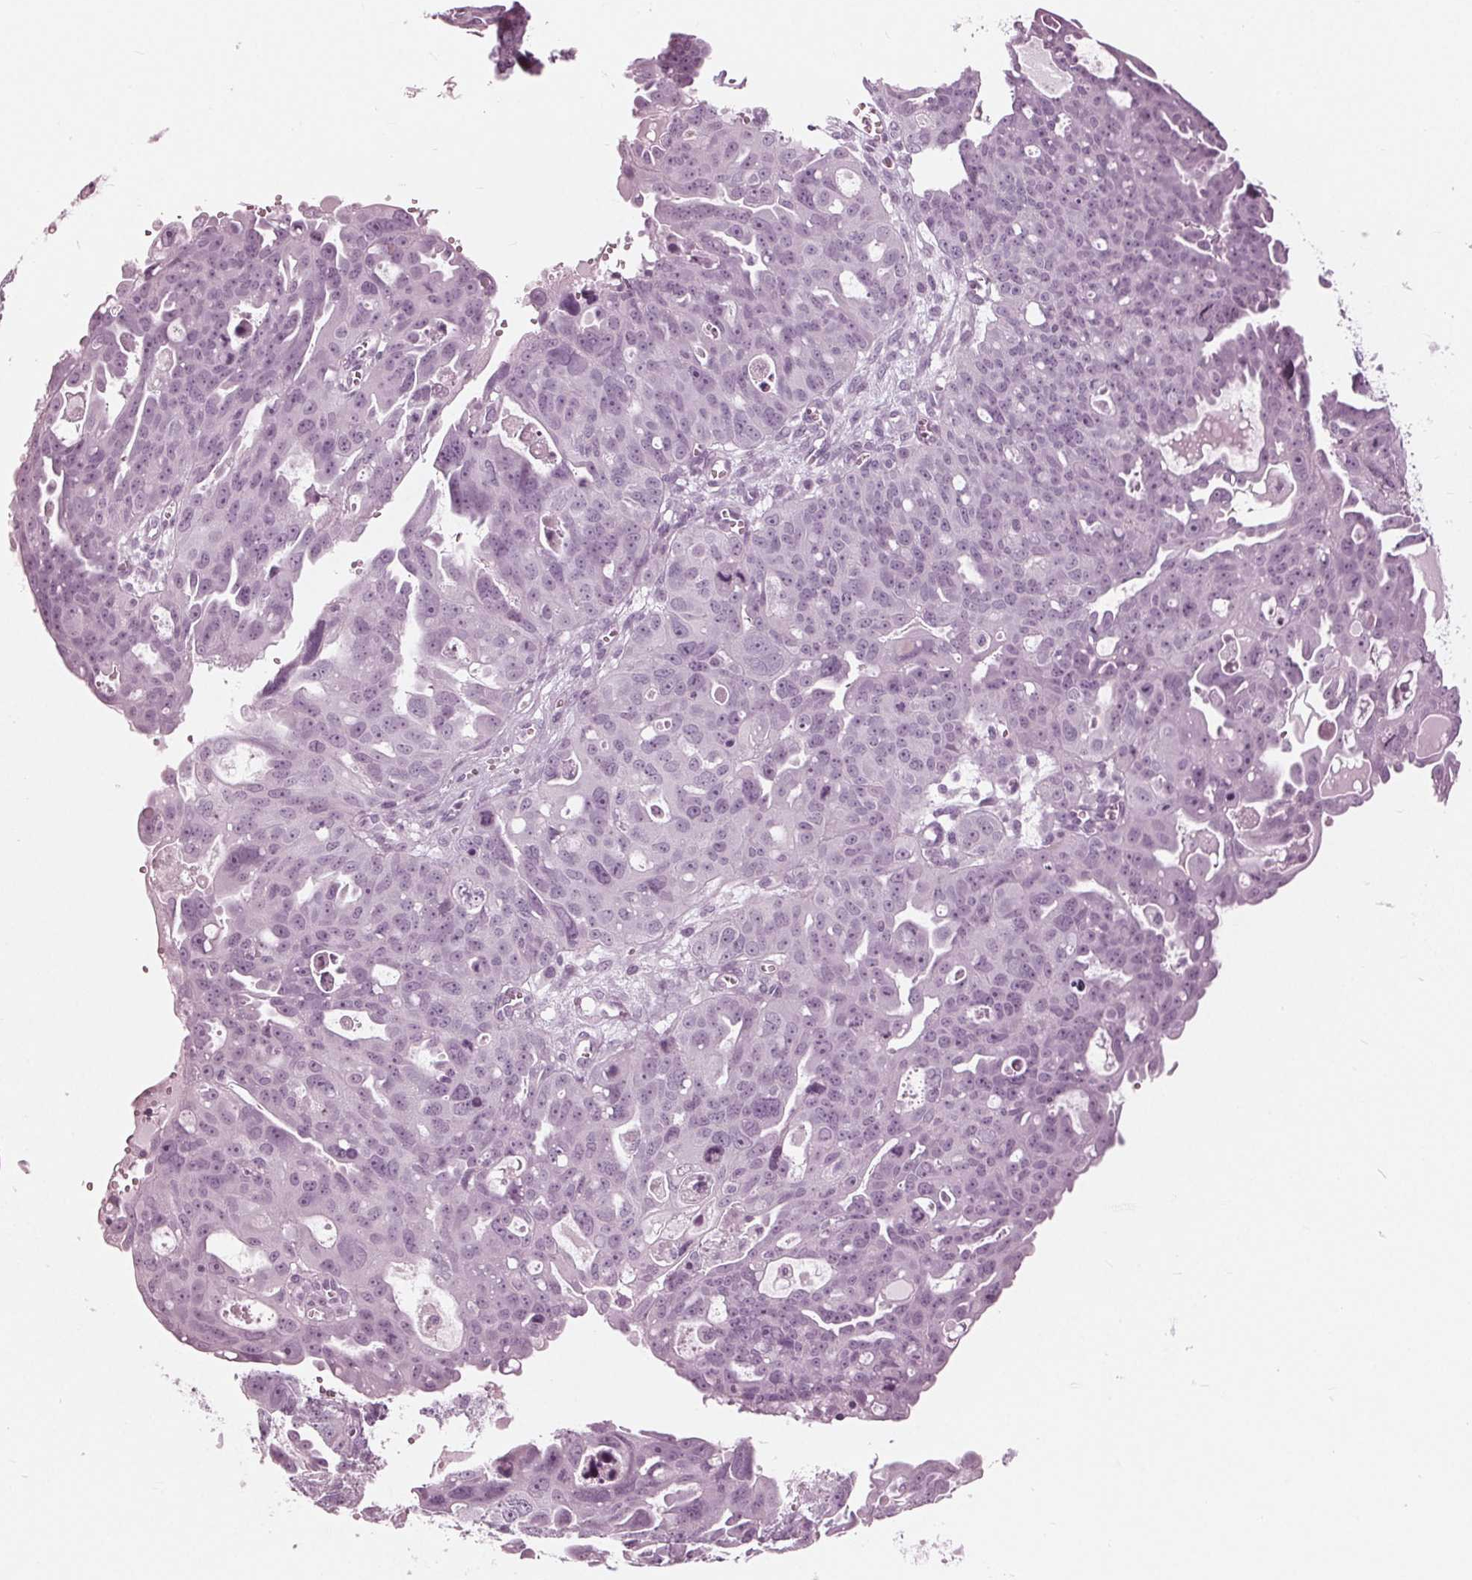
{"staining": {"intensity": "negative", "quantity": "none", "location": "none"}, "tissue": "ovarian cancer", "cell_type": "Tumor cells", "image_type": "cancer", "snomed": [{"axis": "morphology", "description": "Carcinoma, endometroid"}, {"axis": "topography", "description": "Ovary"}], "caption": "Tumor cells show no significant protein expression in ovarian cancer (endometroid carcinoma). (Brightfield microscopy of DAB immunohistochemistry at high magnification).", "gene": "KRT28", "patient": {"sex": "female", "age": 70}}